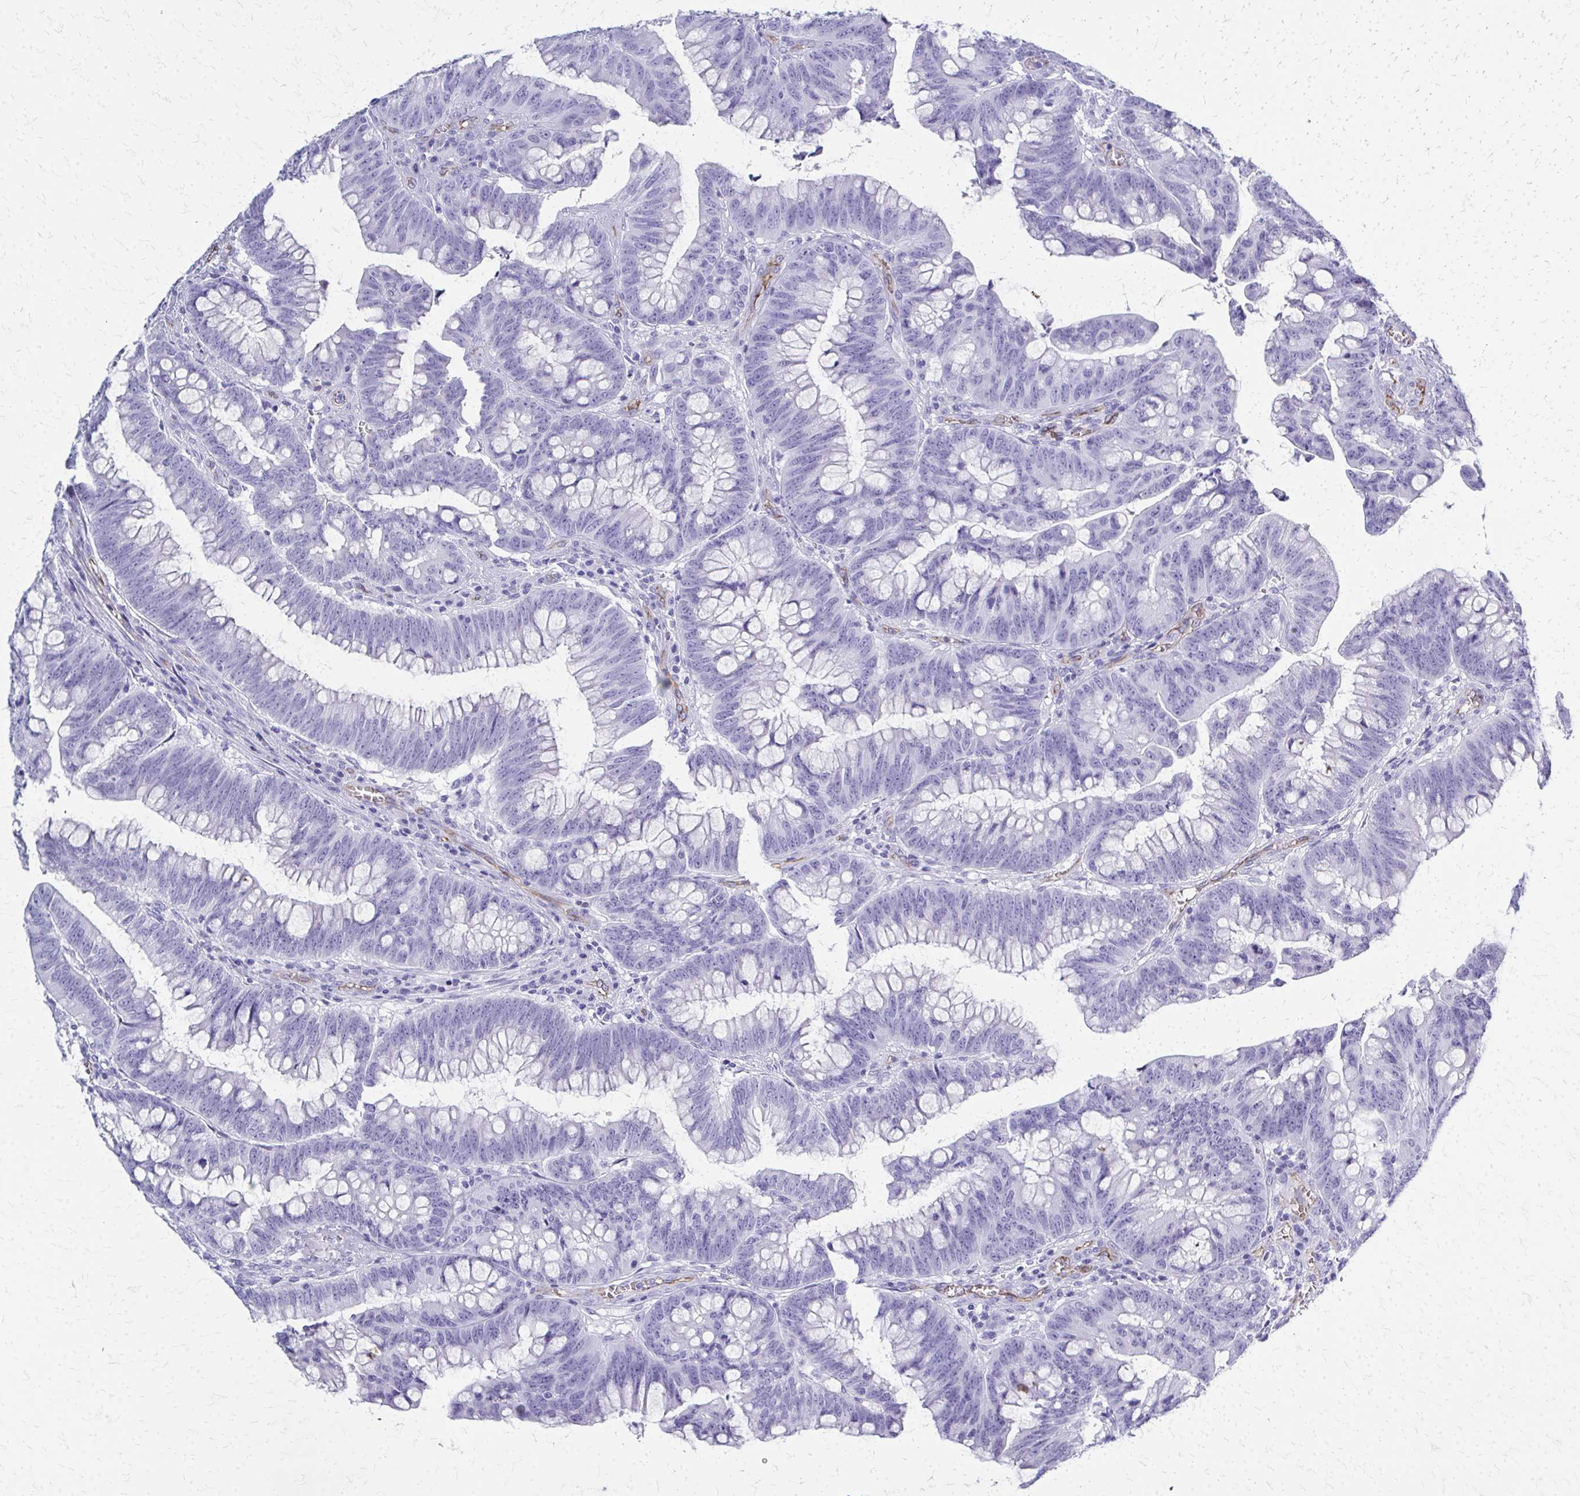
{"staining": {"intensity": "negative", "quantity": "none", "location": "none"}, "tissue": "colorectal cancer", "cell_type": "Tumor cells", "image_type": "cancer", "snomed": [{"axis": "morphology", "description": "Adenocarcinoma, NOS"}, {"axis": "topography", "description": "Colon"}], "caption": "Immunohistochemistry photomicrograph of neoplastic tissue: adenocarcinoma (colorectal) stained with DAB displays no significant protein staining in tumor cells.", "gene": "TPSG1", "patient": {"sex": "male", "age": 62}}